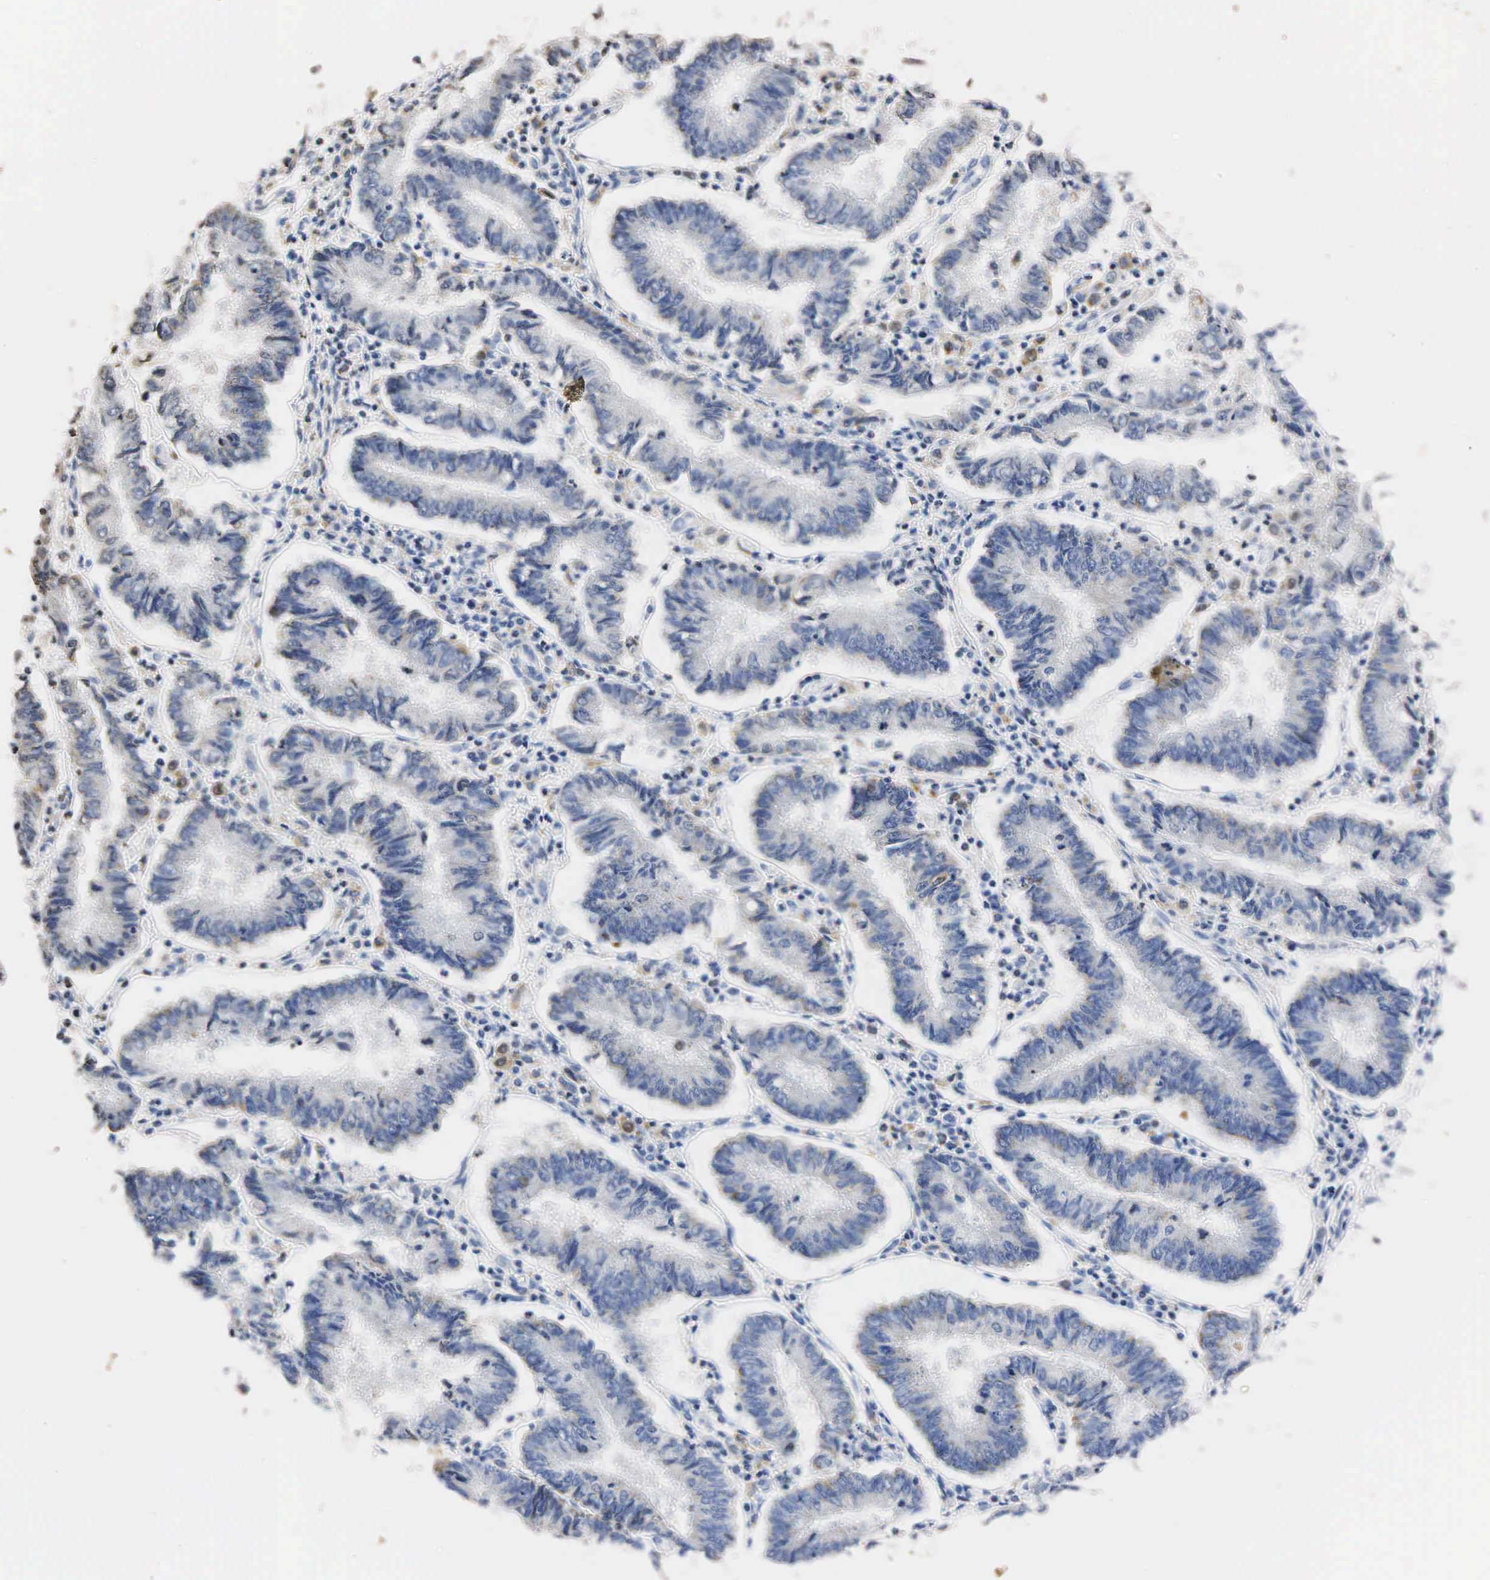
{"staining": {"intensity": "strong", "quantity": "<25%", "location": "cytoplasmic/membranous"}, "tissue": "endometrial cancer", "cell_type": "Tumor cells", "image_type": "cancer", "snomed": [{"axis": "morphology", "description": "Adenocarcinoma, NOS"}, {"axis": "topography", "description": "Endometrium"}], "caption": "This is a micrograph of immunohistochemistry staining of adenocarcinoma (endometrial), which shows strong expression in the cytoplasmic/membranous of tumor cells.", "gene": "SYP", "patient": {"sex": "female", "age": 75}}